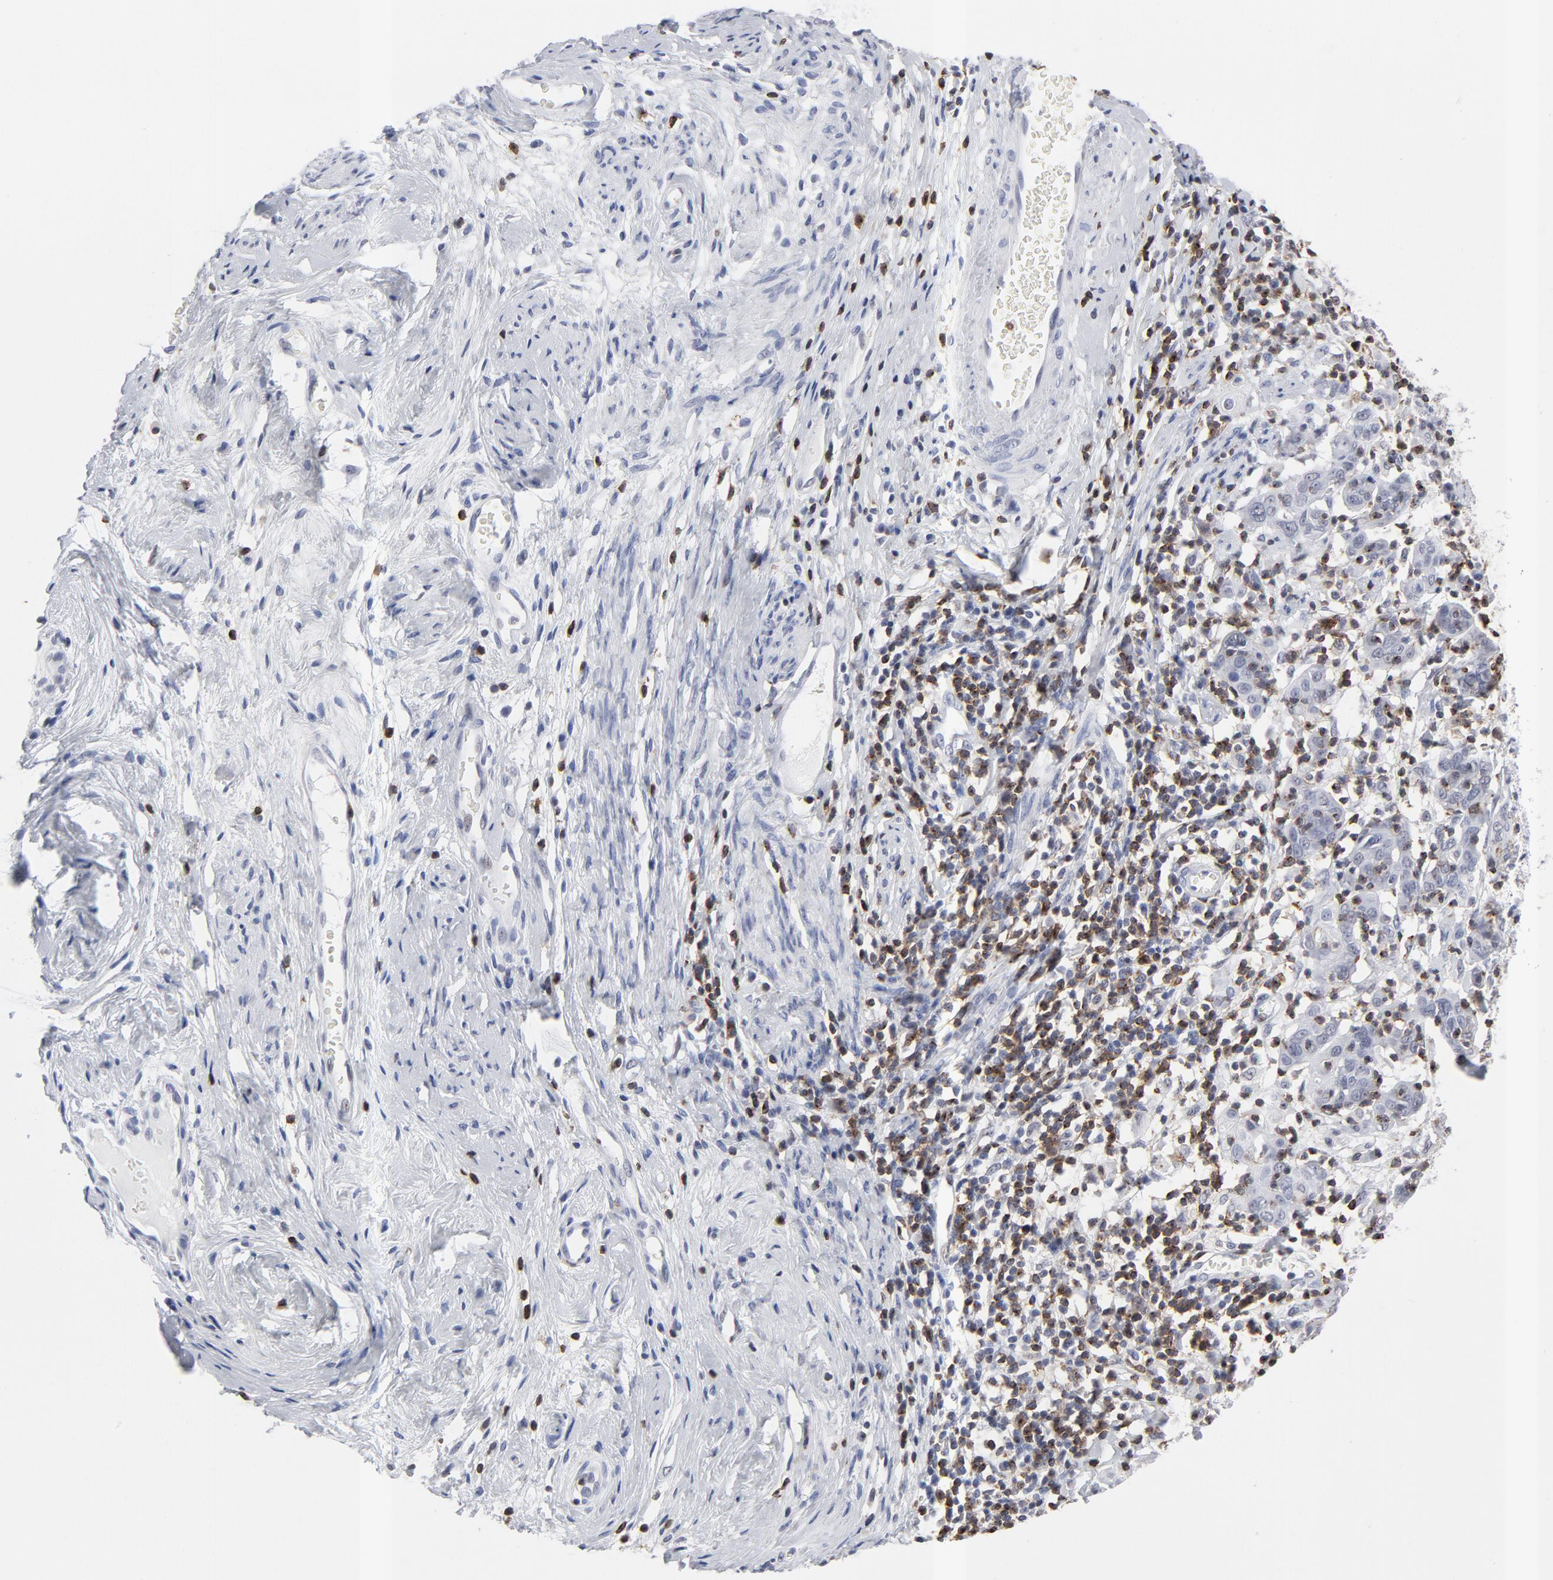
{"staining": {"intensity": "negative", "quantity": "none", "location": "none"}, "tissue": "cervical cancer", "cell_type": "Tumor cells", "image_type": "cancer", "snomed": [{"axis": "morphology", "description": "Normal tissue, NOS"}, {"axis": "morphology", "description": "Squamous cell carcinoma, NOS"}, {"axis": "topography", "description": "Cervix"}], "caption": "The immunohistochemistry (IHC) photomicrograph has no significant expression in tumor cells of cervical cancer (squamous cell carcinoma) tissue.", "gene": "CD2", "patient": {"sex": "female", "age": 67}}